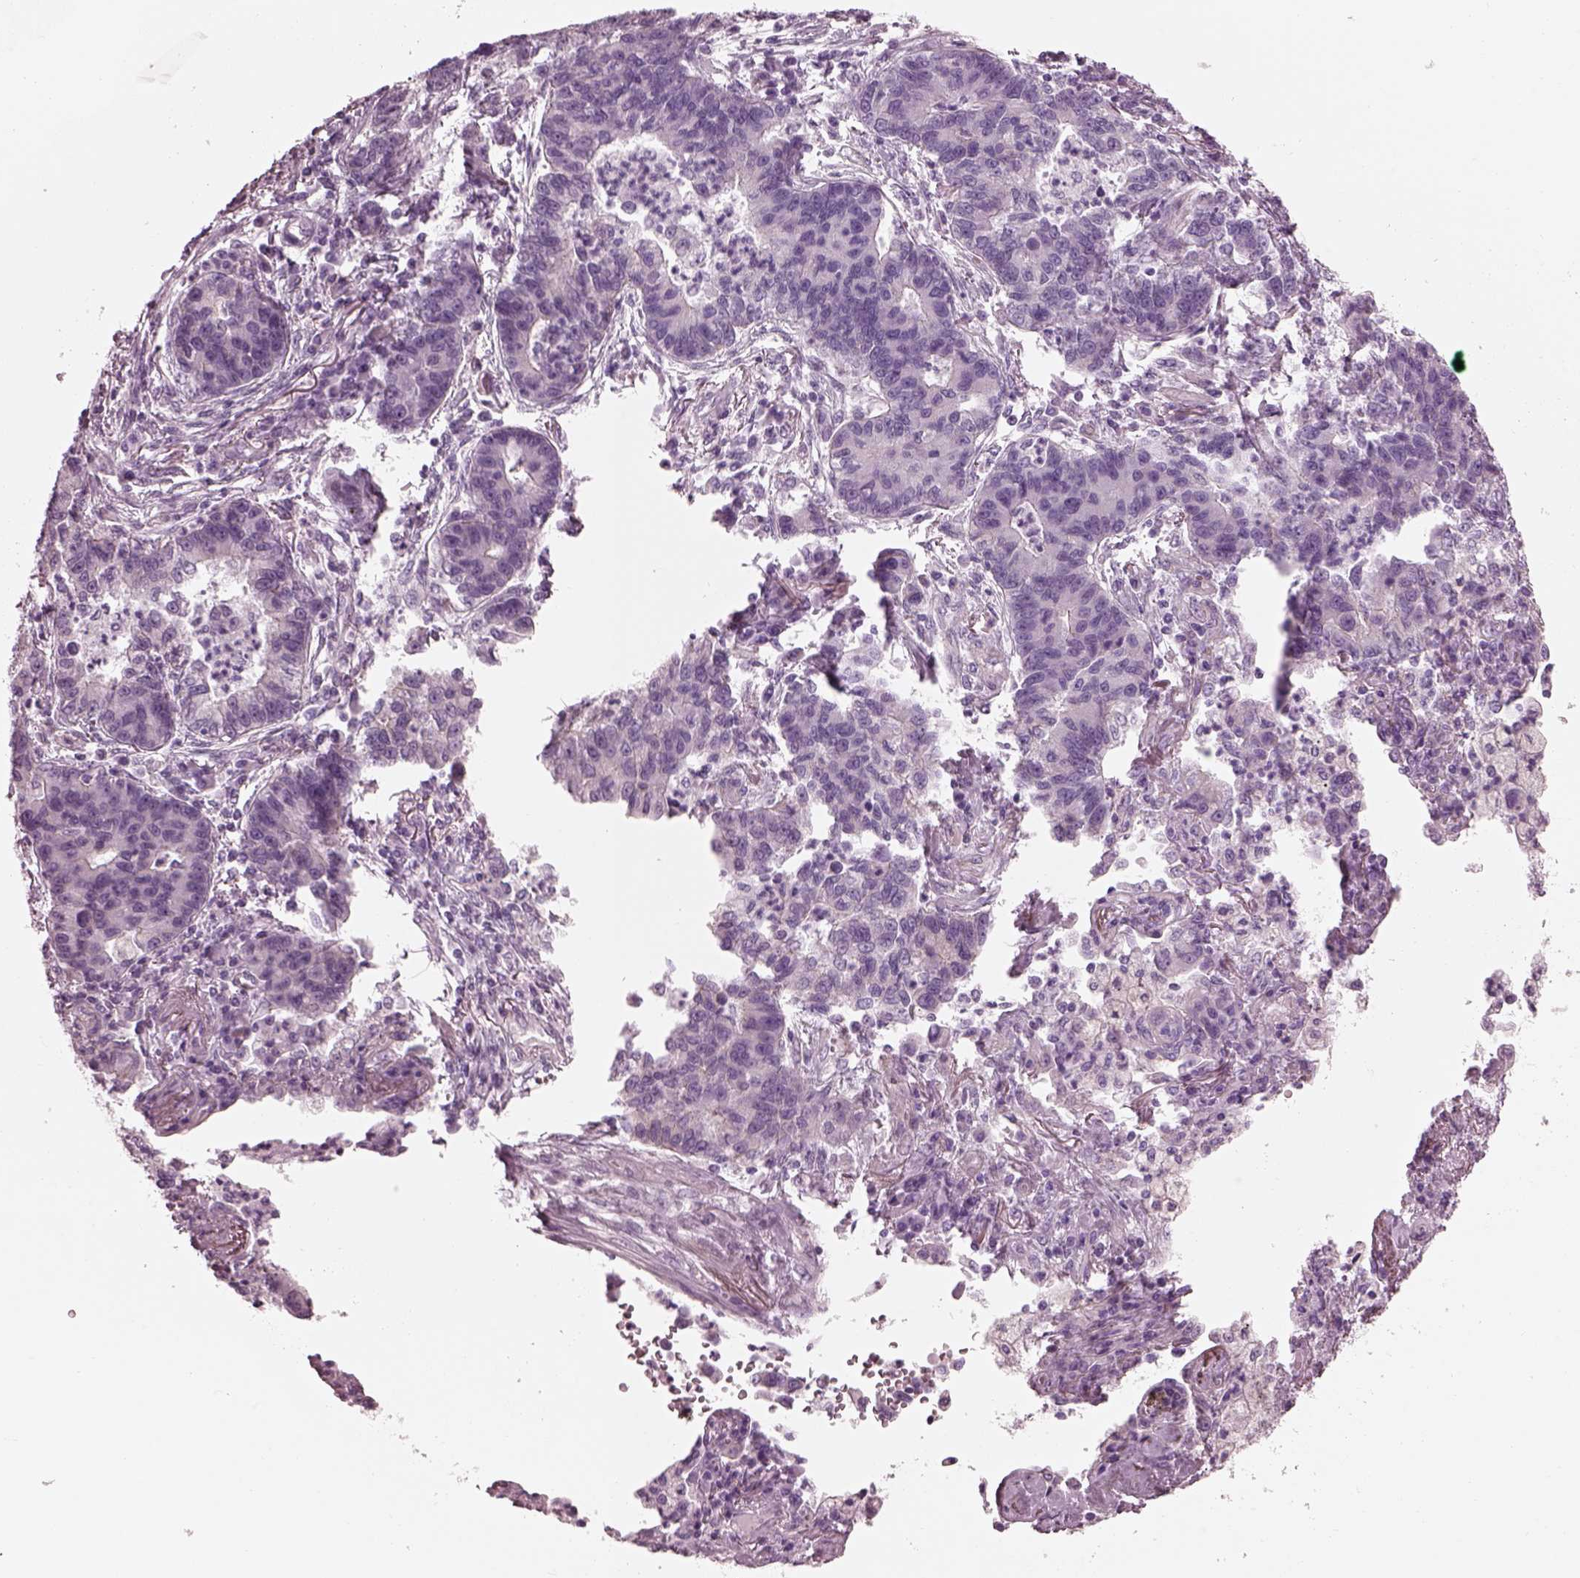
{"staining": {"intensity": "negative", "quantity": "none", "location": "none"}, "tissue": "lung cancer", "cell_type": "Tumor cells", "image_type": "cancer", "snomed": [{"axis": "morphology", "description": "Adenocarcinoma, NOS"}, {"axis": "topography", "description": "Lung"}], "caption": "A high-resolution photomicrograph shows immunohistochemistry staining of lung cancer (adenocarcinoma), which exhibits no significant staining in tumor cells.", "gene": "BFSP1", "patient": {"sex": "female", "age": 57}}